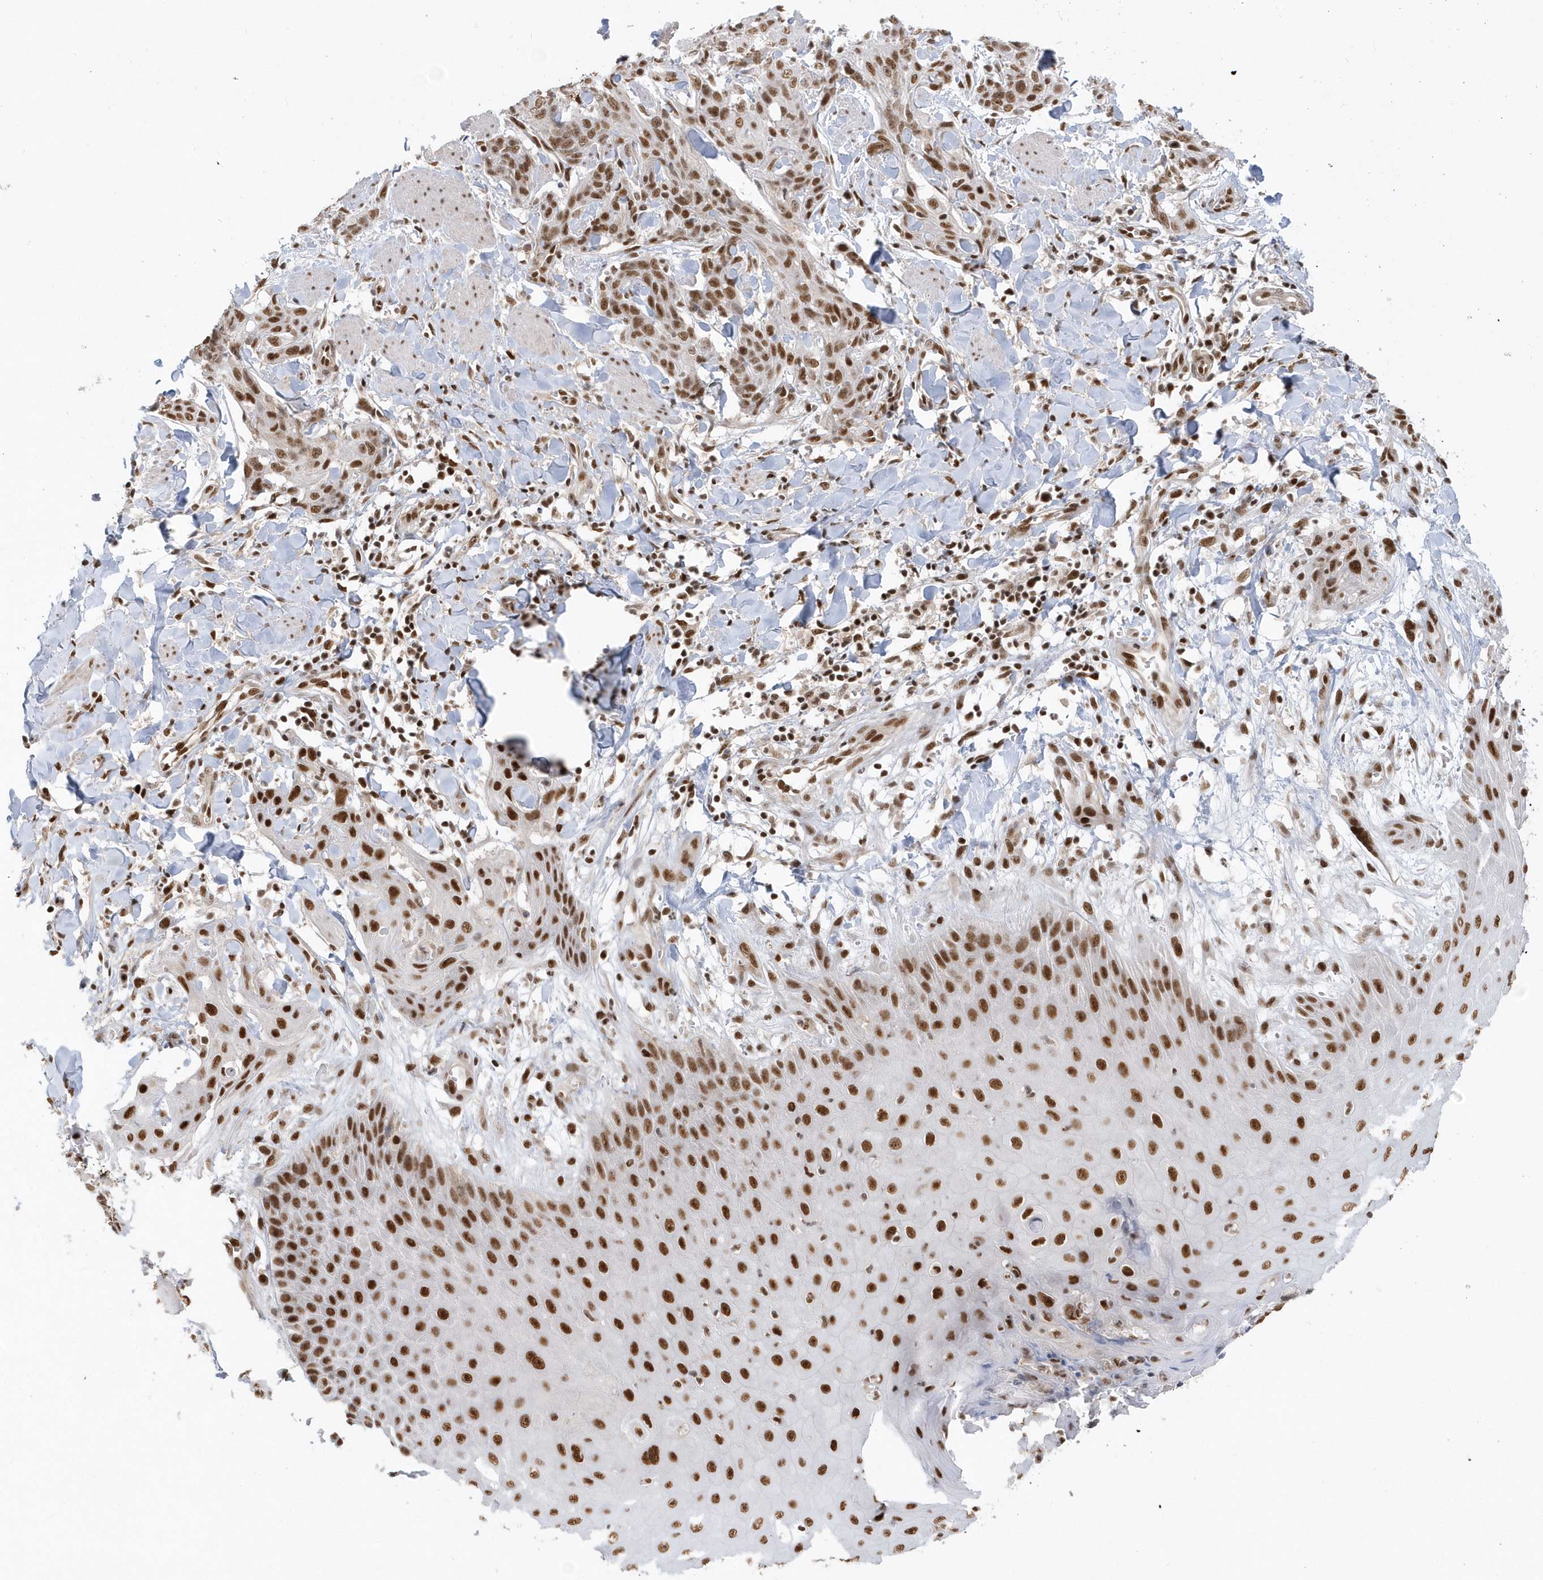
{"staining": {"intensity": "moderate", "quantity": ">75%", "location": "nuclear"}, "tissue": "skin cancer", "cell_type": "Tumor cells", "image_type": "cancer", "snomed": [{"axis": "morphology", "description": "Squamous cell carcinoma, NOS"}, {"axis": "topography", "description": "Skin"}, {"axis": "topography", "description": "Vulva"}], "caption": "Protein analysis of skin cancer (squamous cell carcinoma) tissue displays moderate nuclear expression in approximately >75% of tumor cells. (DAB IHC with brightfield microscopy, high magnification).", "gene": "SEPHS1", "patient": {"sex": "female", "age": 85}}